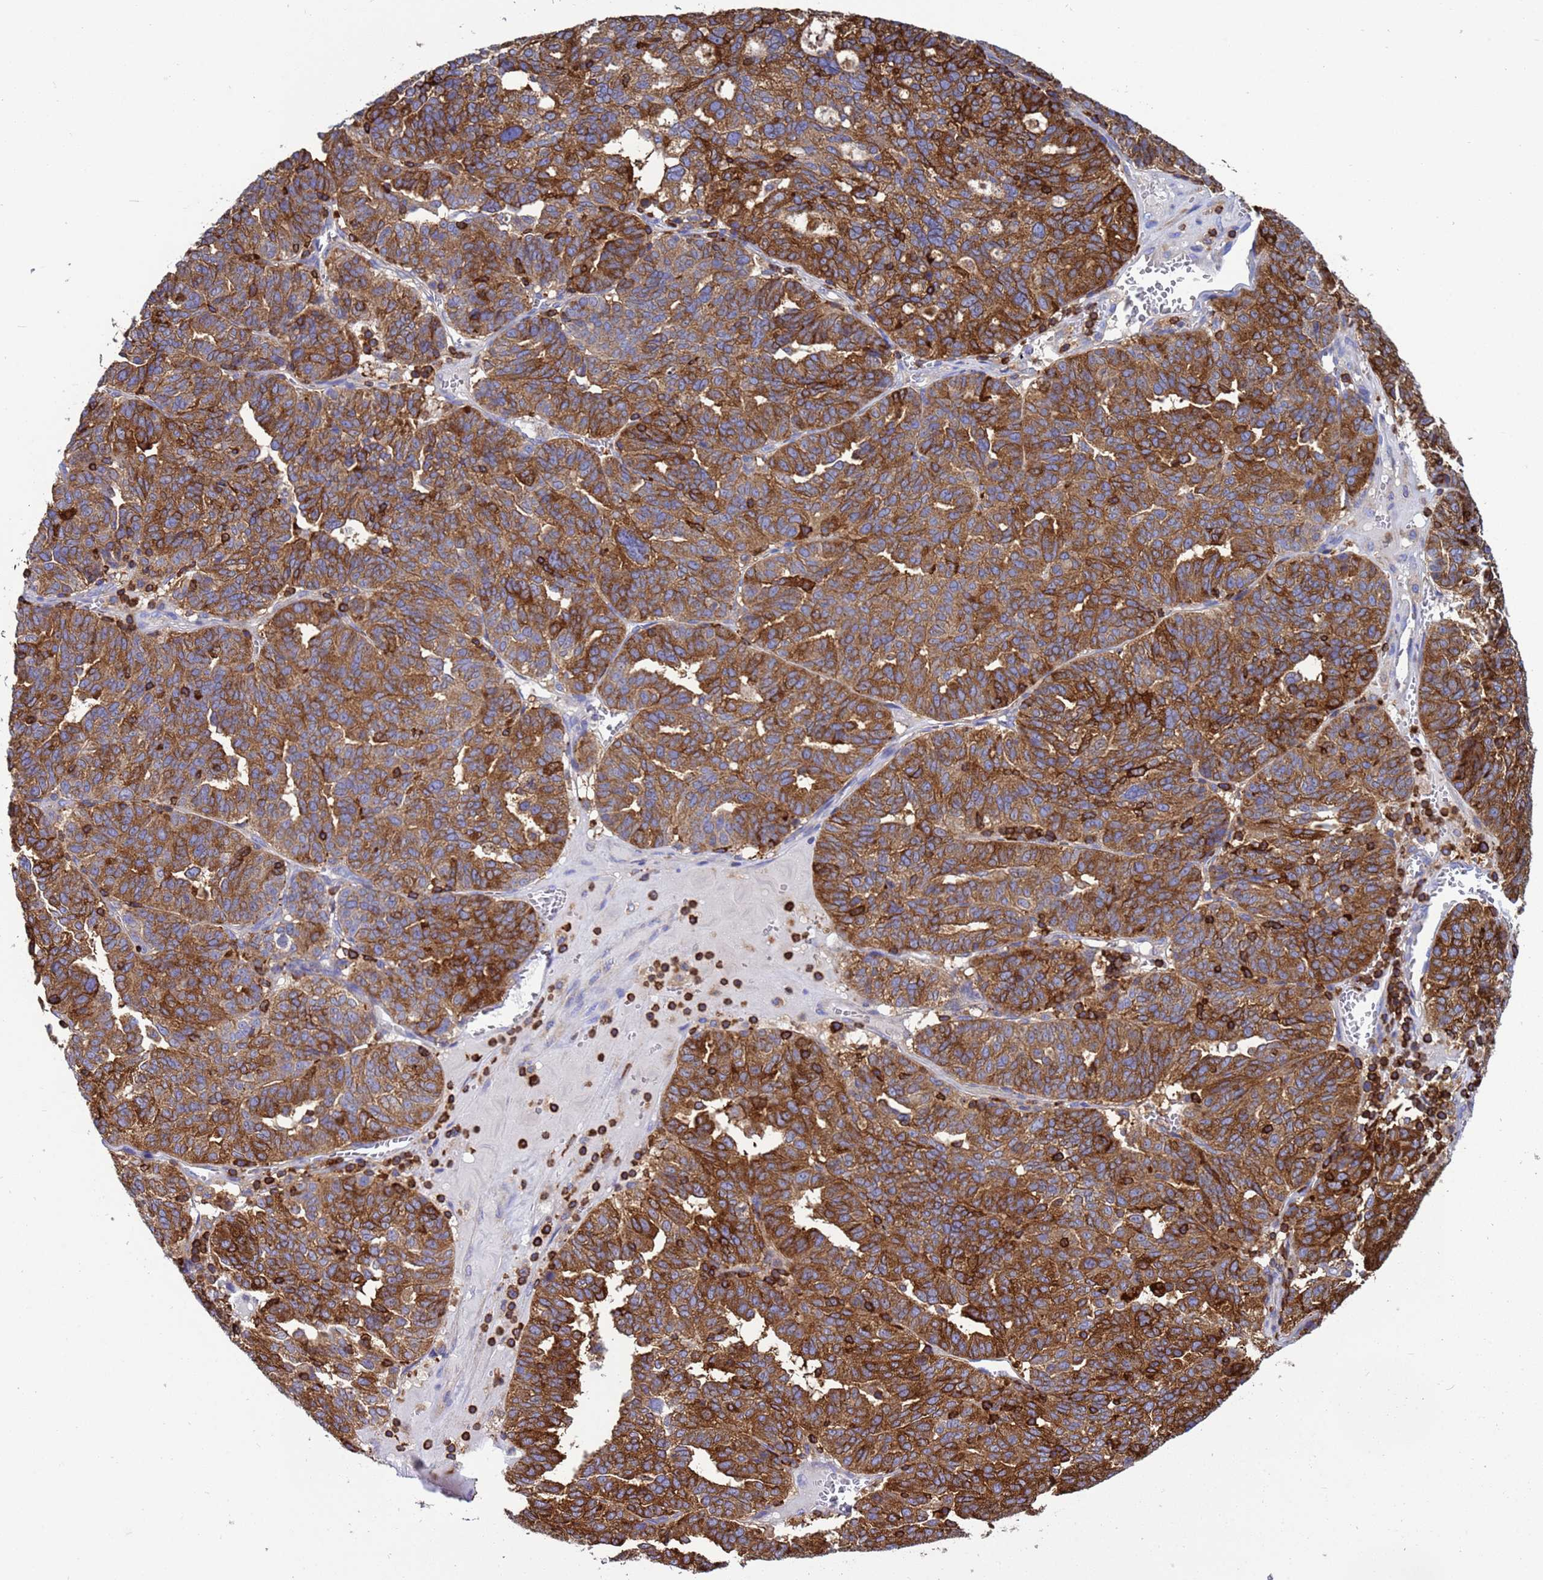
{"staining": {"intensity": "strong", "quantity": ">75%", "location": "cytoplasmic/membranous"}, "tissue": "ovarian cancer", "cell_type": "Tumor cells", "image_type": "cancer", "snomed": [{"axis": "morphology", "description": "Cystadenocarcinoma, serous, NOS"}, {"axis": "topography", "description": "Ovary"}], "caption": "Immunohistochemistry (IHC) histopathology image of ovarian cancer stained for a protein (brown), which demonstrates high levels of strong cytoplasmic/membranous positivity in approximately >75% of tumor cells.", "gene": "EZR", "patient": {"sex": "female", "age": 59}}